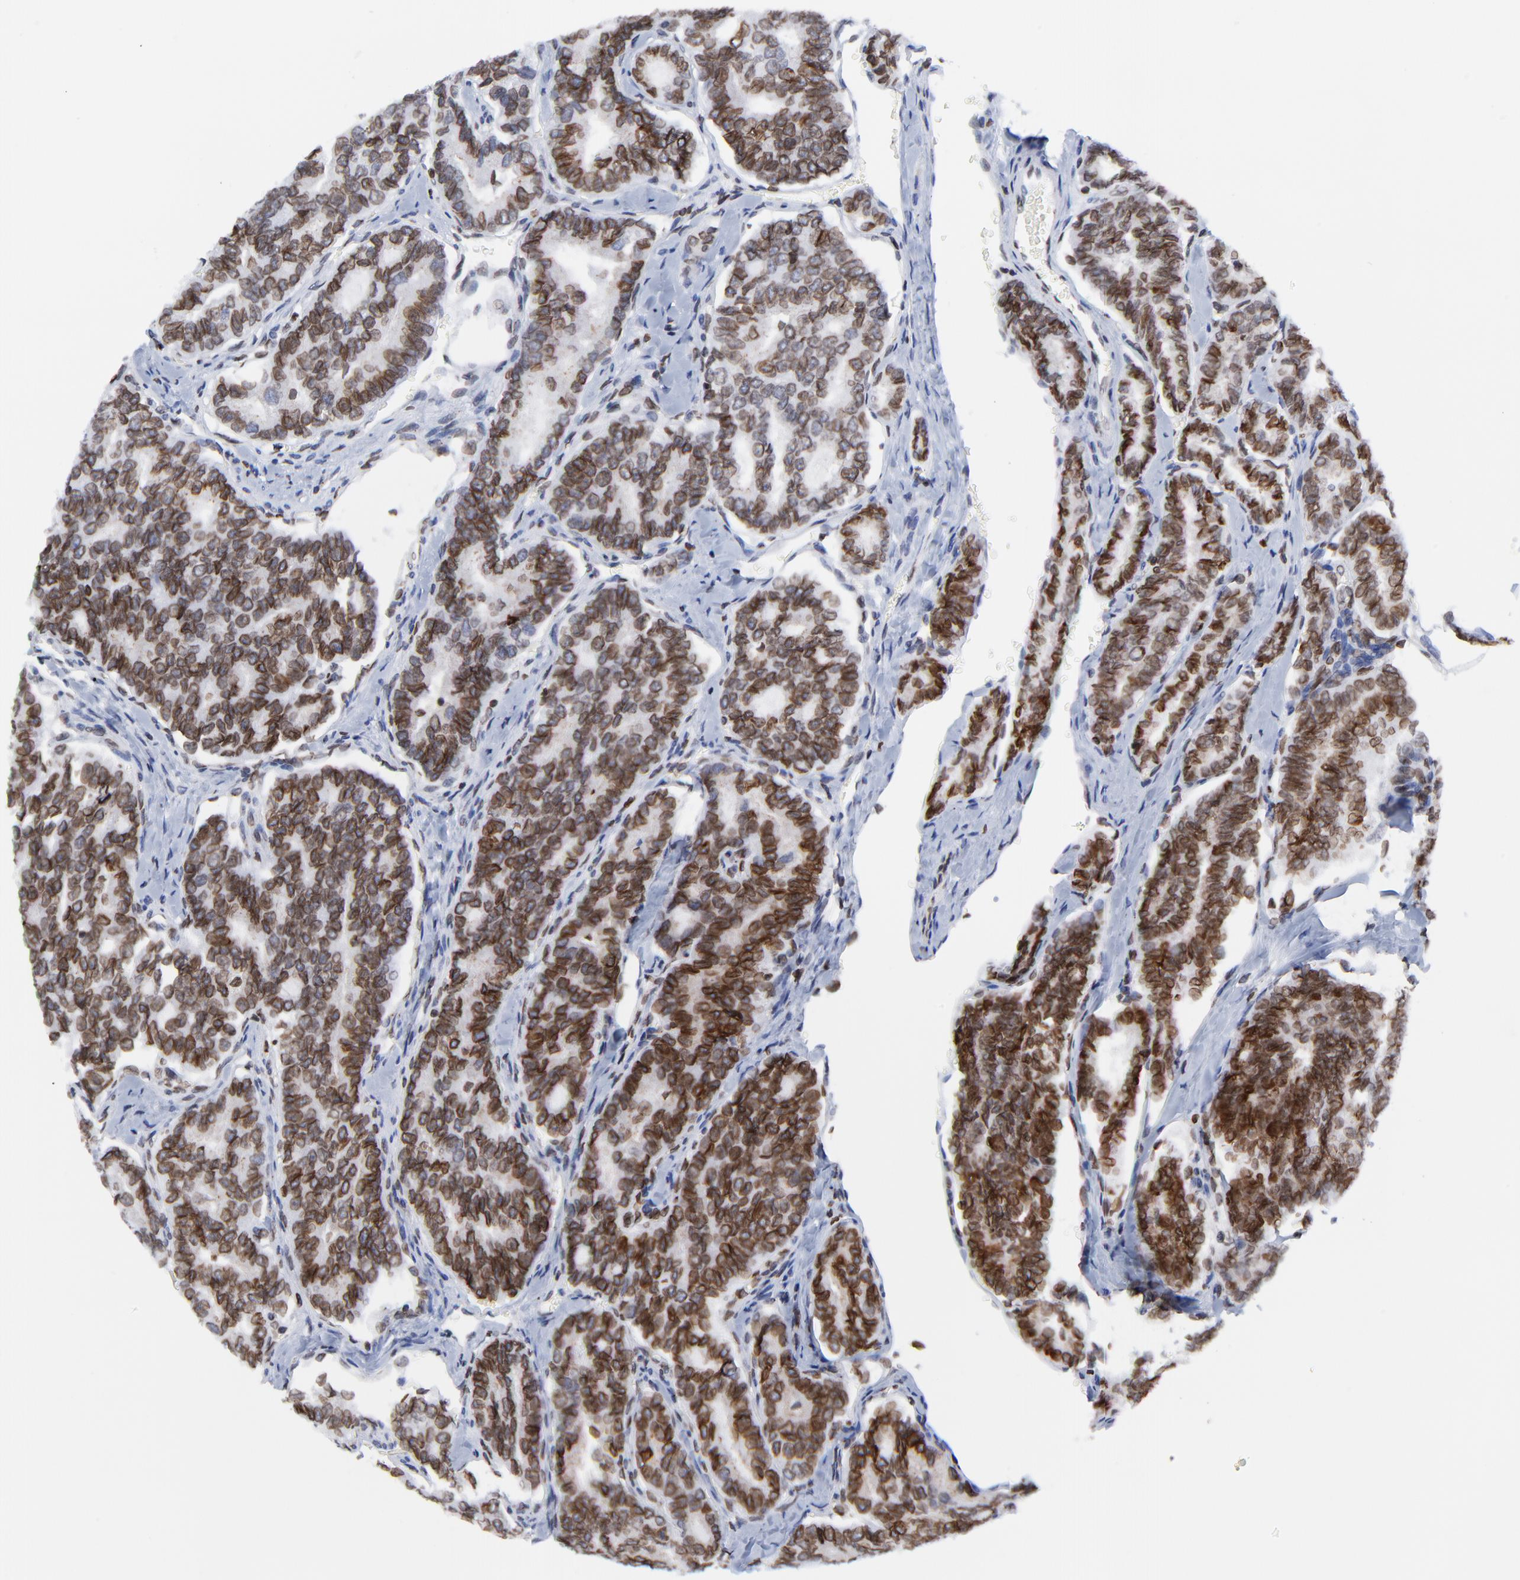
{"staining": {"intensity": "strong", "quantity": ">75%", "location": "cytoplasmic/membranous,nuclear"}, "tissue": "thyroid cancer", "cell_type": "Tumor cells", "image_type": "cancer", "snomed": [{"axis": "morphology", "description": "Papillary adenocarcinoma, NOS"}, {"axis": "topography", "description": "Thyroid gland"}], "caption": "Thyroid cancer was stained to show a protein in brown. There is high levels of strong cytoplasmic/membranous and nuclear positivity in approximately >75% of tumor cells.", "gene": "THAP7", "patient": {"sex": "female", "age": 35}}